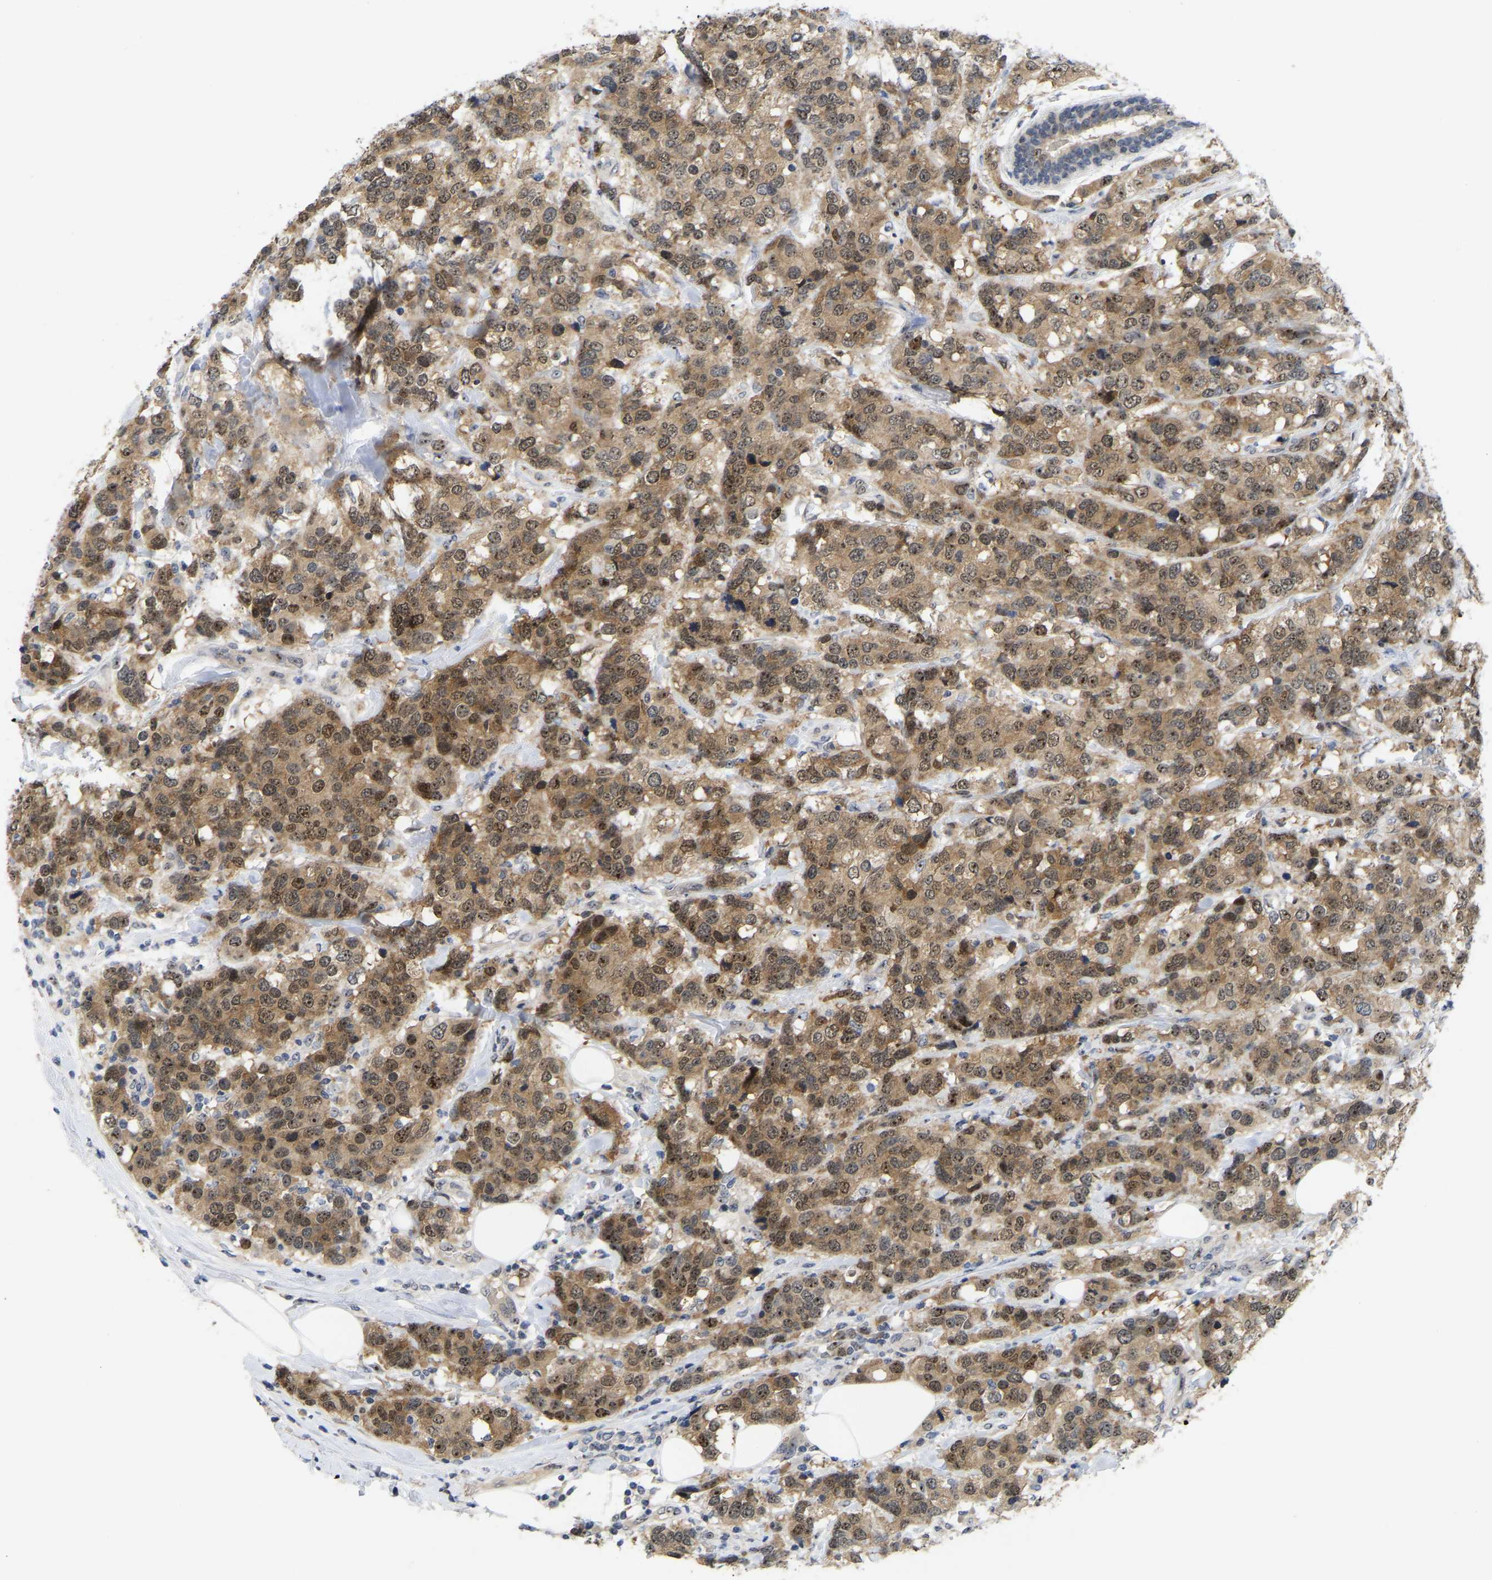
{"staining": {"intensity": "moderate", "quantity": ">75%", "location": "cytoplasmic/membranous,nuclear"}, "tissue": "breast cancer", "cell_type": "Tumor cells", "image_type": "cancer", "snomed": [{"axis": "morphology", "description": "Lobular carcinoma"}, {"axis": "topography", "description": "Breast"}], "caption": "Brown immunohistochemical staining in human breast lobular carcinoma shows moderate cytoplasmic/membranous and nuclear staining in about >75% of tumor cells.", "gene": "NLE1", "patient": {"sex": "female", "age": 59}}